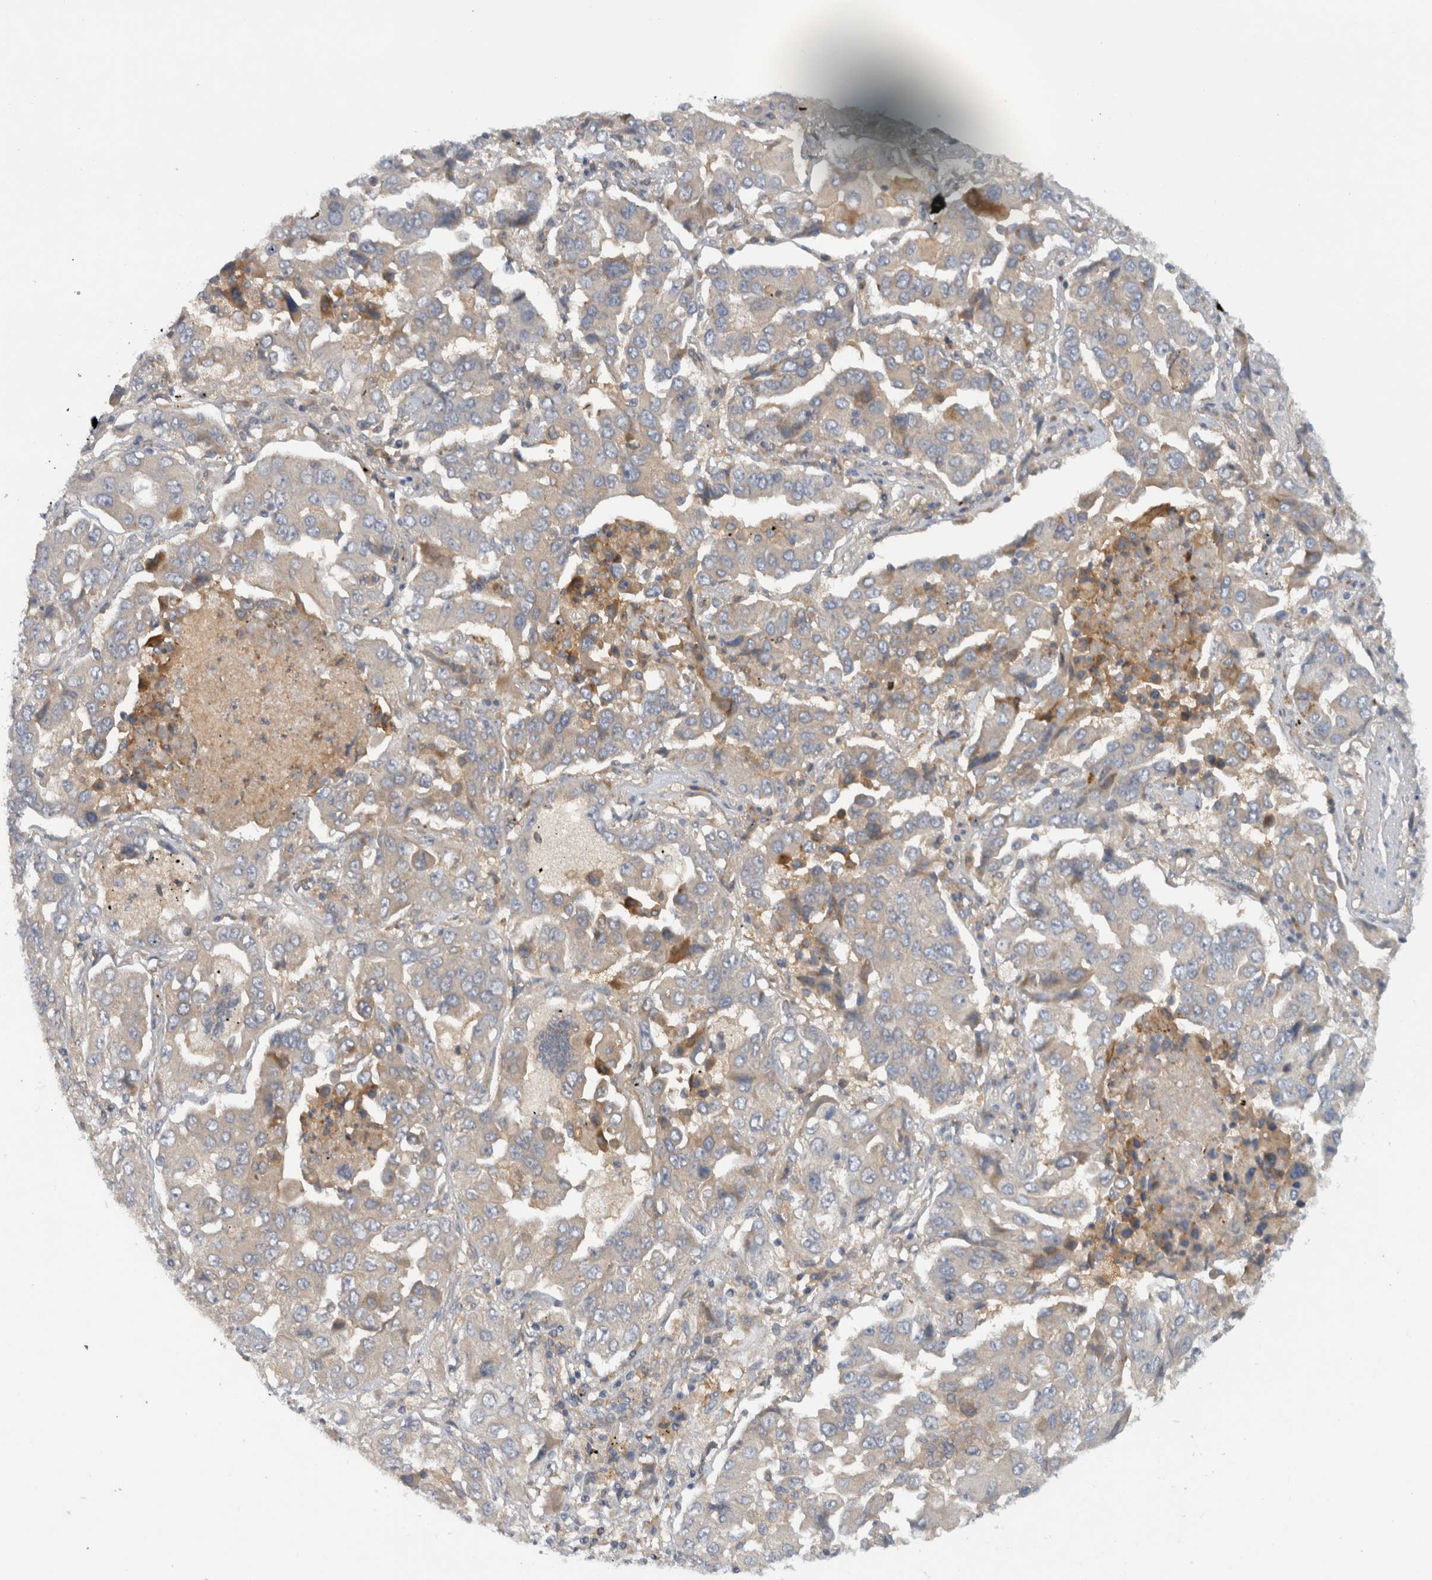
{"staining": {"intensity": "negative", "quantity": "none", "location": "none"}, "tissue": "lung cancer", "cell_type": "Tumor cells", "image_type": "cancer", "snomed": [{"axis": "morphology", "description": "Adenocarcinoma, NOS"}, {"axis": "topography", "description": "Lung"}], "caption": "IHC image of neoplastic tissue: lung cancer stained with DAB reveals no significant protein positivity in tumor cells.", "gene": "VEPH1", "patient": {"sex": "female", "age": 65}}